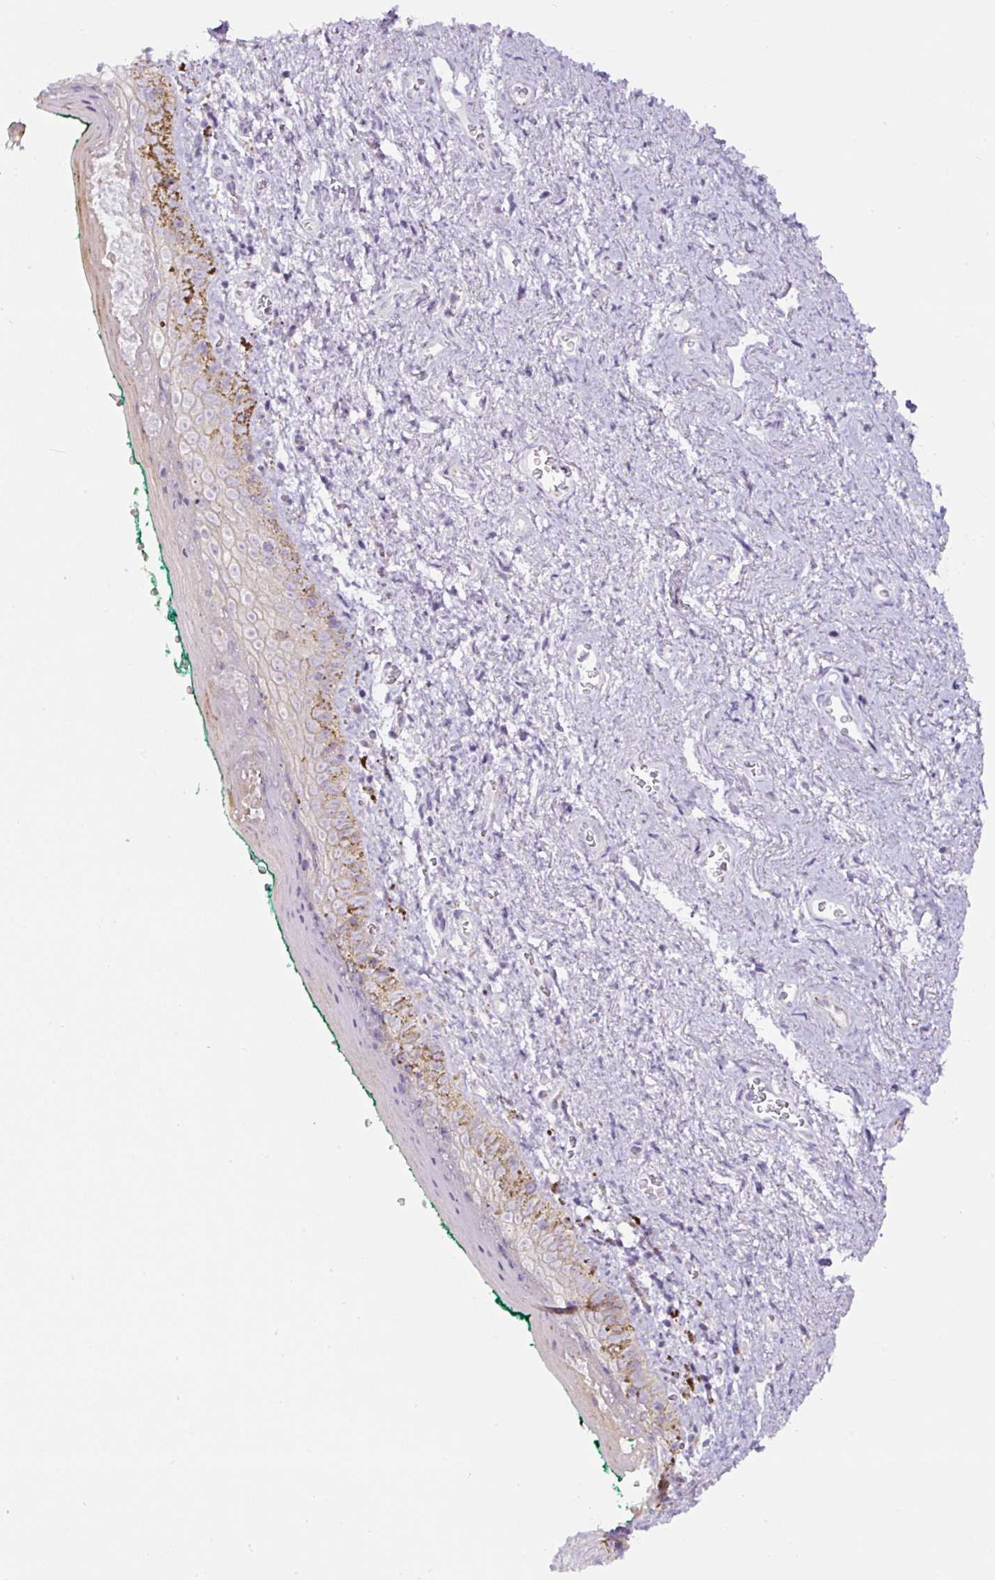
{"staining": {"intensity": "negative", "quantity": "none", "location": "none"}, "tissue": "vagina", "cell_type": "Squamous epithelial cells", "image_type": "normal", "snomed": [{"axis": "morphology", "description": "Normal tissue, NOS"}, {"axis": "topography", "description": "Vulva"}, {"axis": "topography", "description": "Vagina"}, {"axis": "topography", "description": "Peripheral nerve tissue"}], "caption": "Immunohistochemistry micrograph of unremarkable vagina stained for a protein (brown), which exhibits no positivity in squamous epithelial cells. (DAB (3,3'-diaminobenzidine) IHC visualized using brightfield microscopy, high magnification).", "gene": "HPS4", "patient": {"sex": "female", "age": 66}}